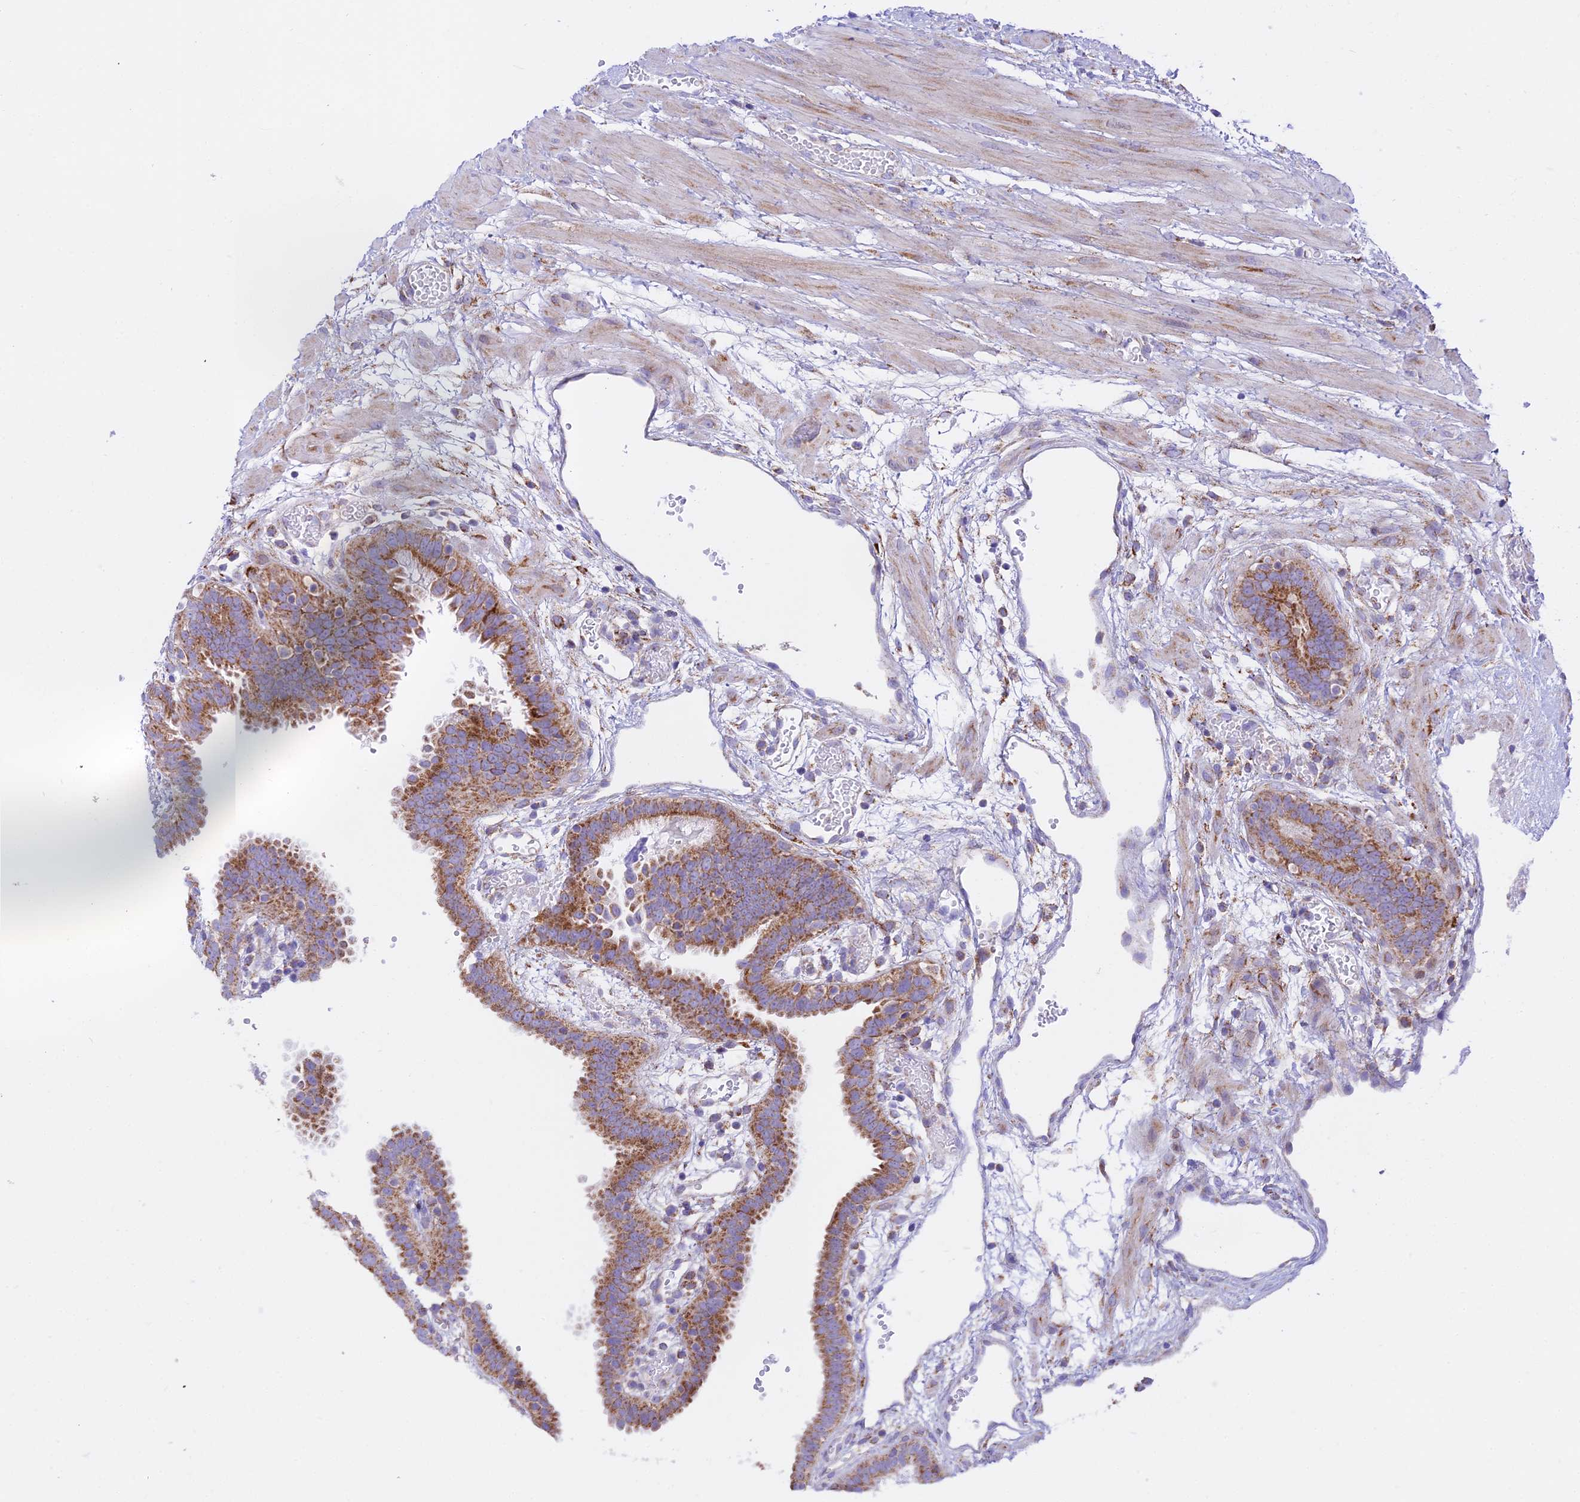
{"staining": {"intensity": "moderate", "quantity": ">75%", "location": "cytoplasmic/membranous"}, "tissue": "fallopian tube", "cell_type": "Glandular cells", "image_type": "normal", "snomed": [{"axis": "morphology", "description": "Normal tissue, NOS"}, {"axis": "topography", "description": "Fallopian tube"}], "caption": "IHC micrograph of normal fallopian tube stained for a protein (brown), which reveals medium levels of moderate cytoplasmic/membranous expression in approximately >75% of glandular cells.", "gene": "HSDL2", "patient": {"sex": "female", "age": 37}}